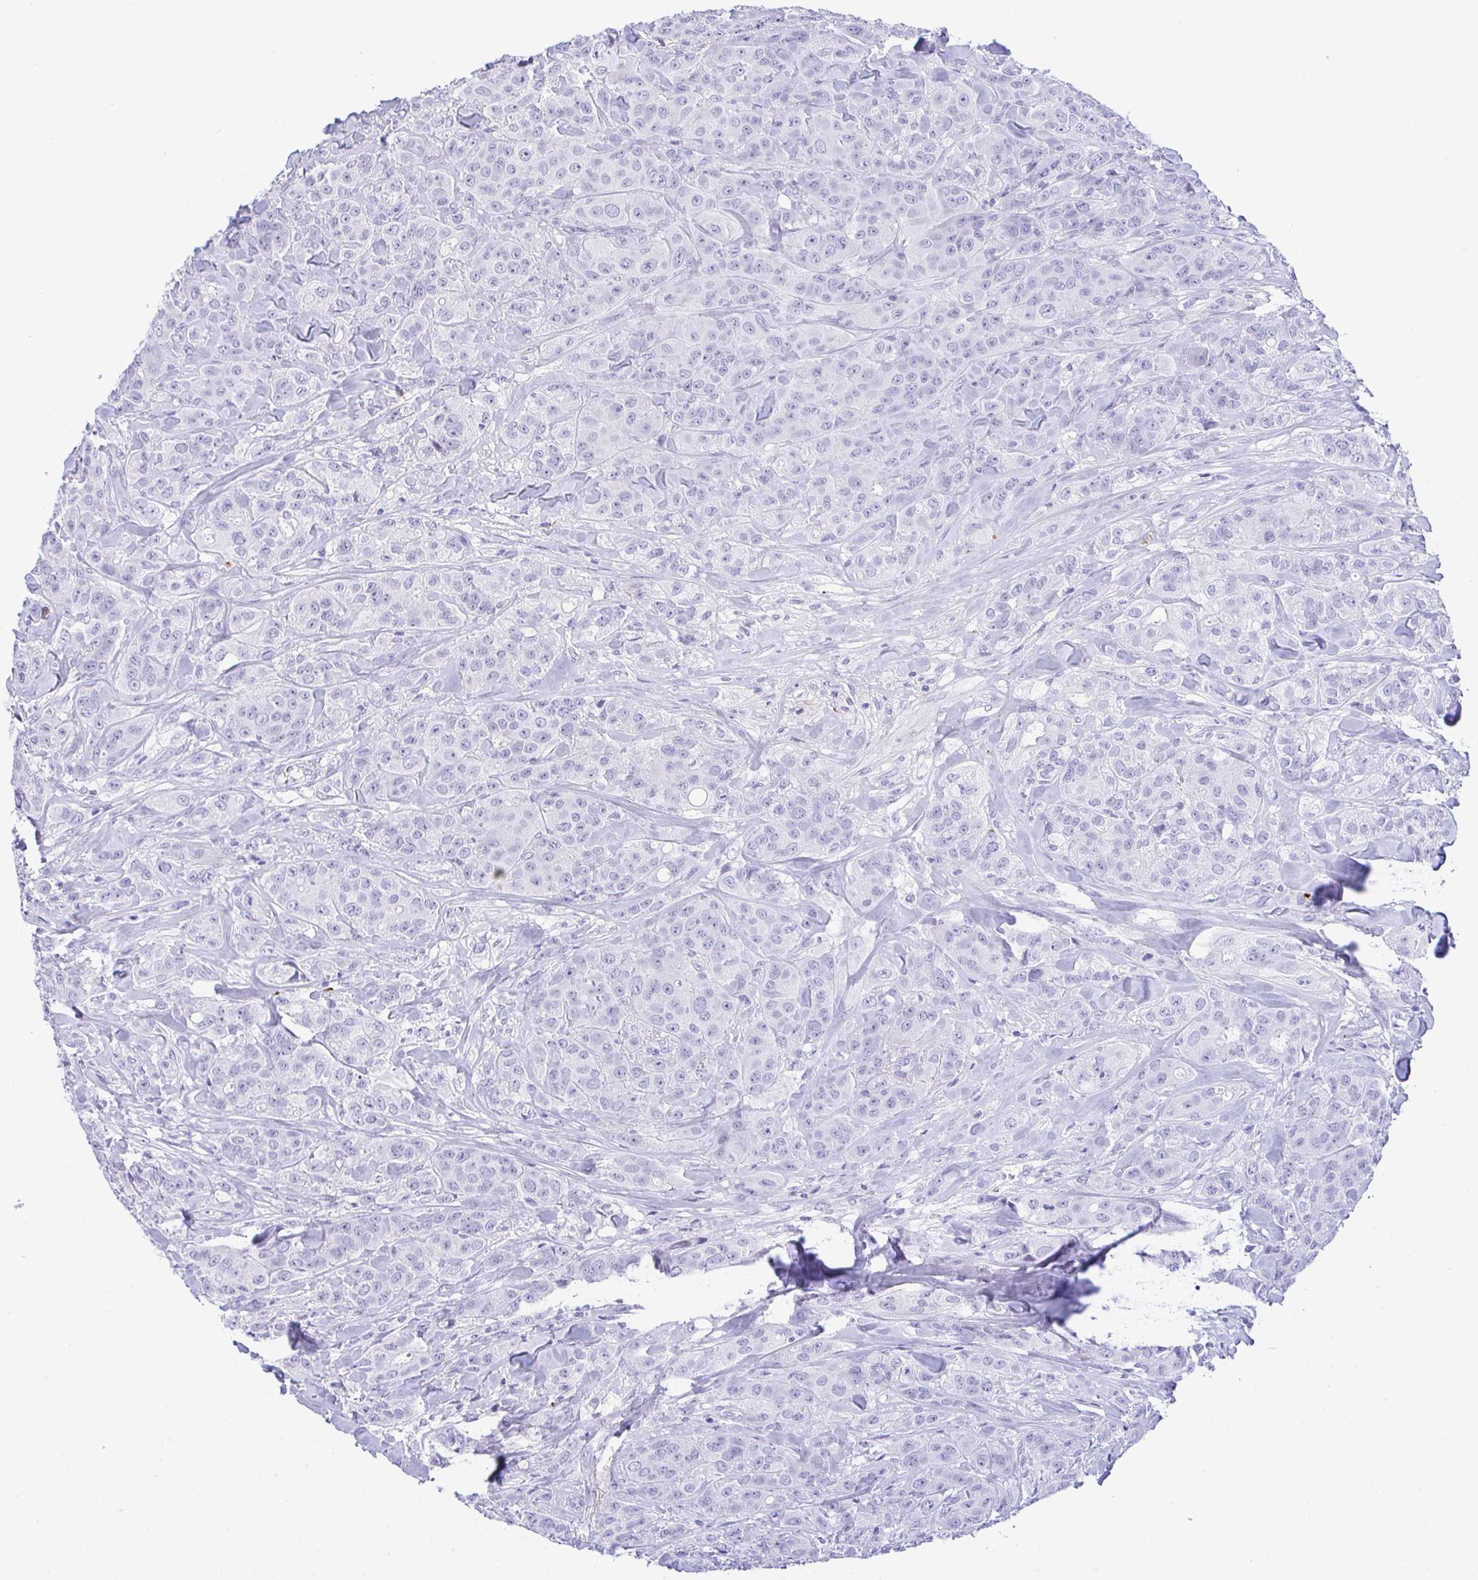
{"staining": {"intensity": "negative", "quantity": "none", "location": "none"}, "tissue": "breast cancer", "cell_type": "Tumor cells", "image_type": "cancer", "snomed": [{"axis": "morphology", "description": "Normal tissue, NOS"}, {"axis": "morphology", "description": "Duct carcinoma"}, {"axis": "topography", "description": "Breast"}], "caption": "This photomicrograph is of breast cancer stained with immunohistochemistry to label a protein in brown with the nuclei are counter-stained blue. There is no expression in tumor cells.", "gene": "KMT2E", "patient": {"sex": "female", "age": 43}}